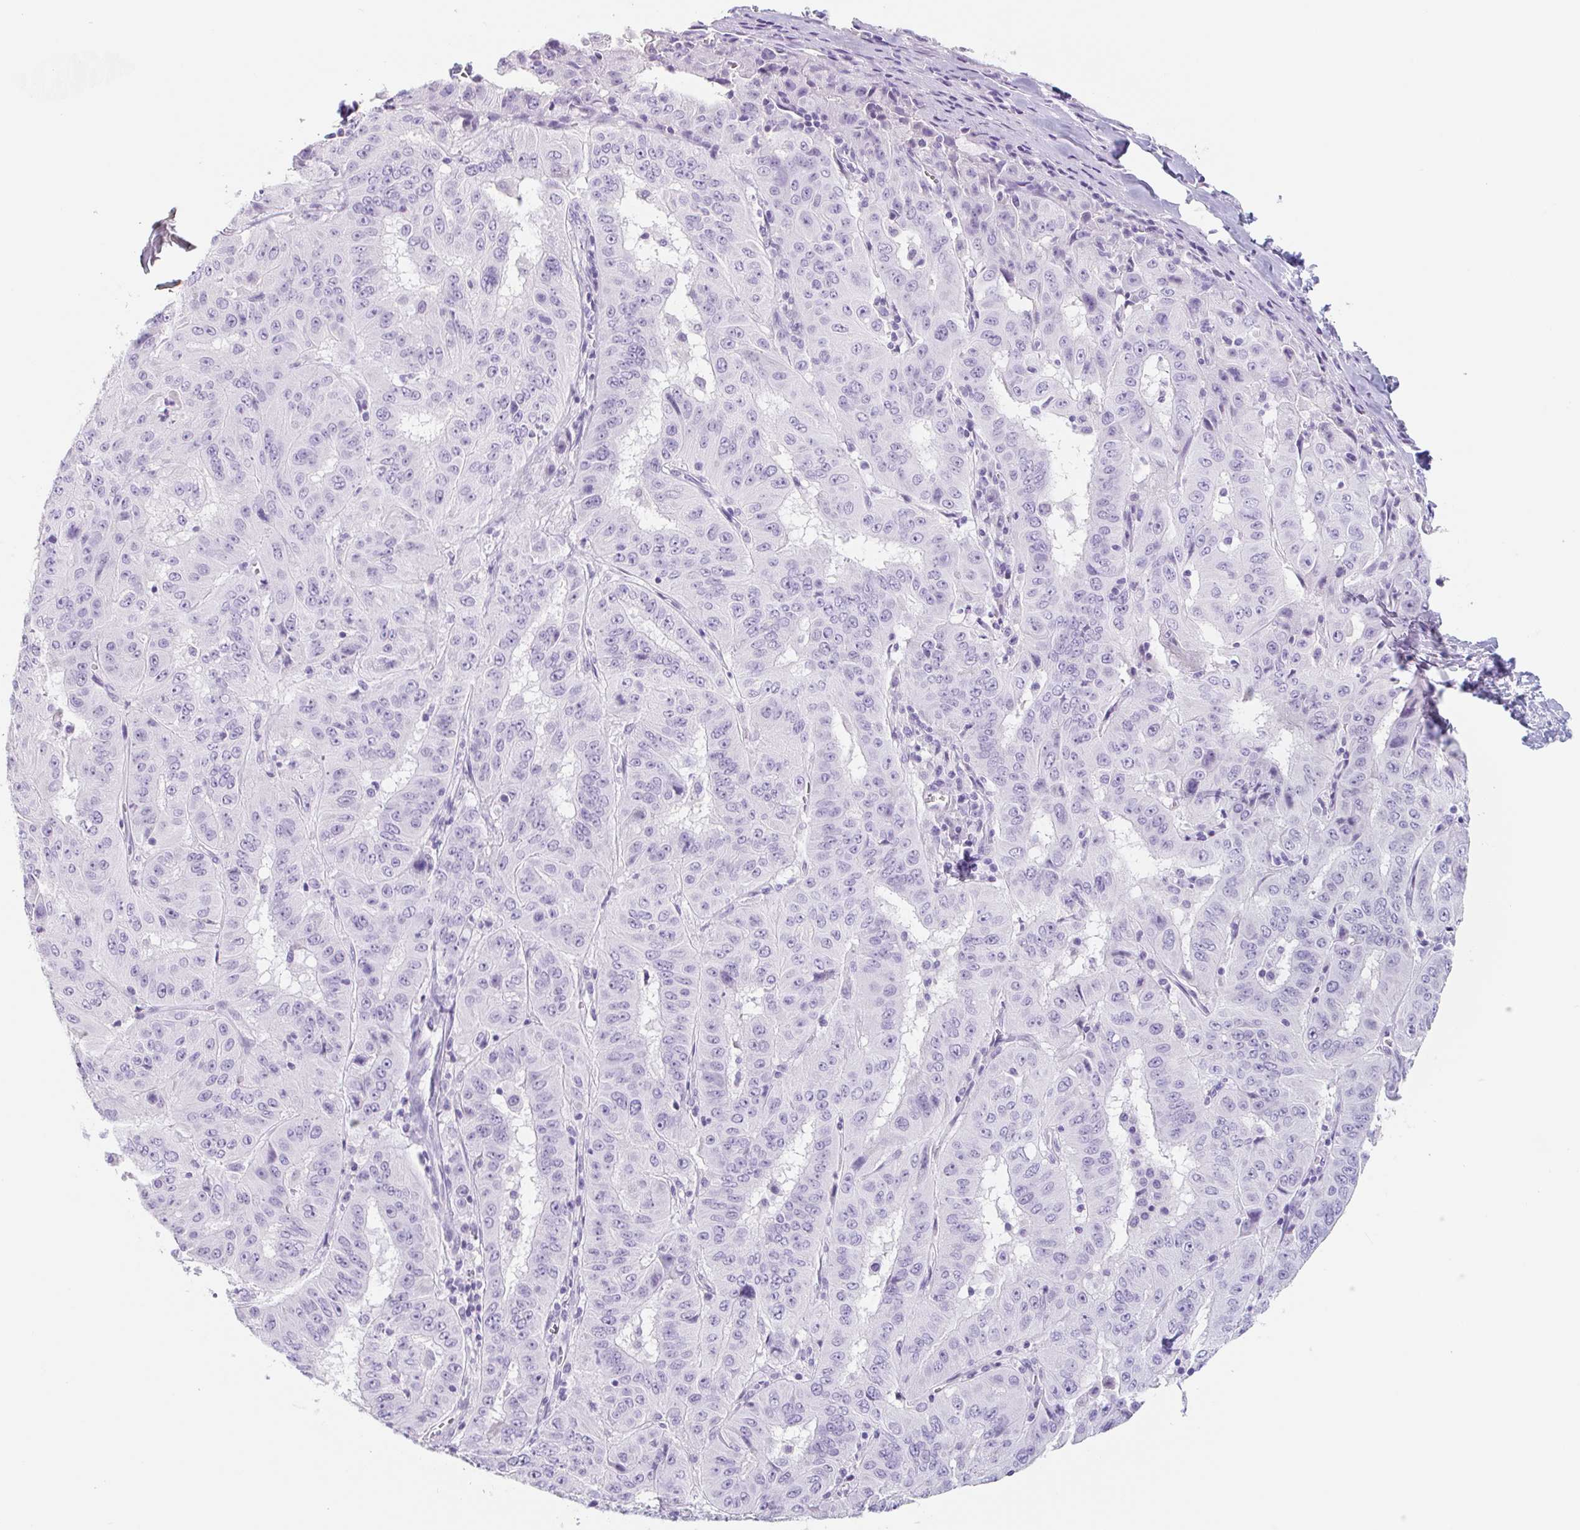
{"staining": {"intensity": "negative", "quantity": "none", "location": "none"}, "tissue": "pancreatic cancer", "cell_type": "Tumor cells", "image_type": "cancer", "snomed": [{"axis": "morphology", "description": "Adenocarcinoma, NOS"}, {"axis": "topography", "description": "Pancreas"}], "caption": "Pancreatic cancer was stained to show a protein in brown. There is no significant positivity in tumor cells.", "gene": "EMC4", "patient": {"sex": "male", "age": 63}}